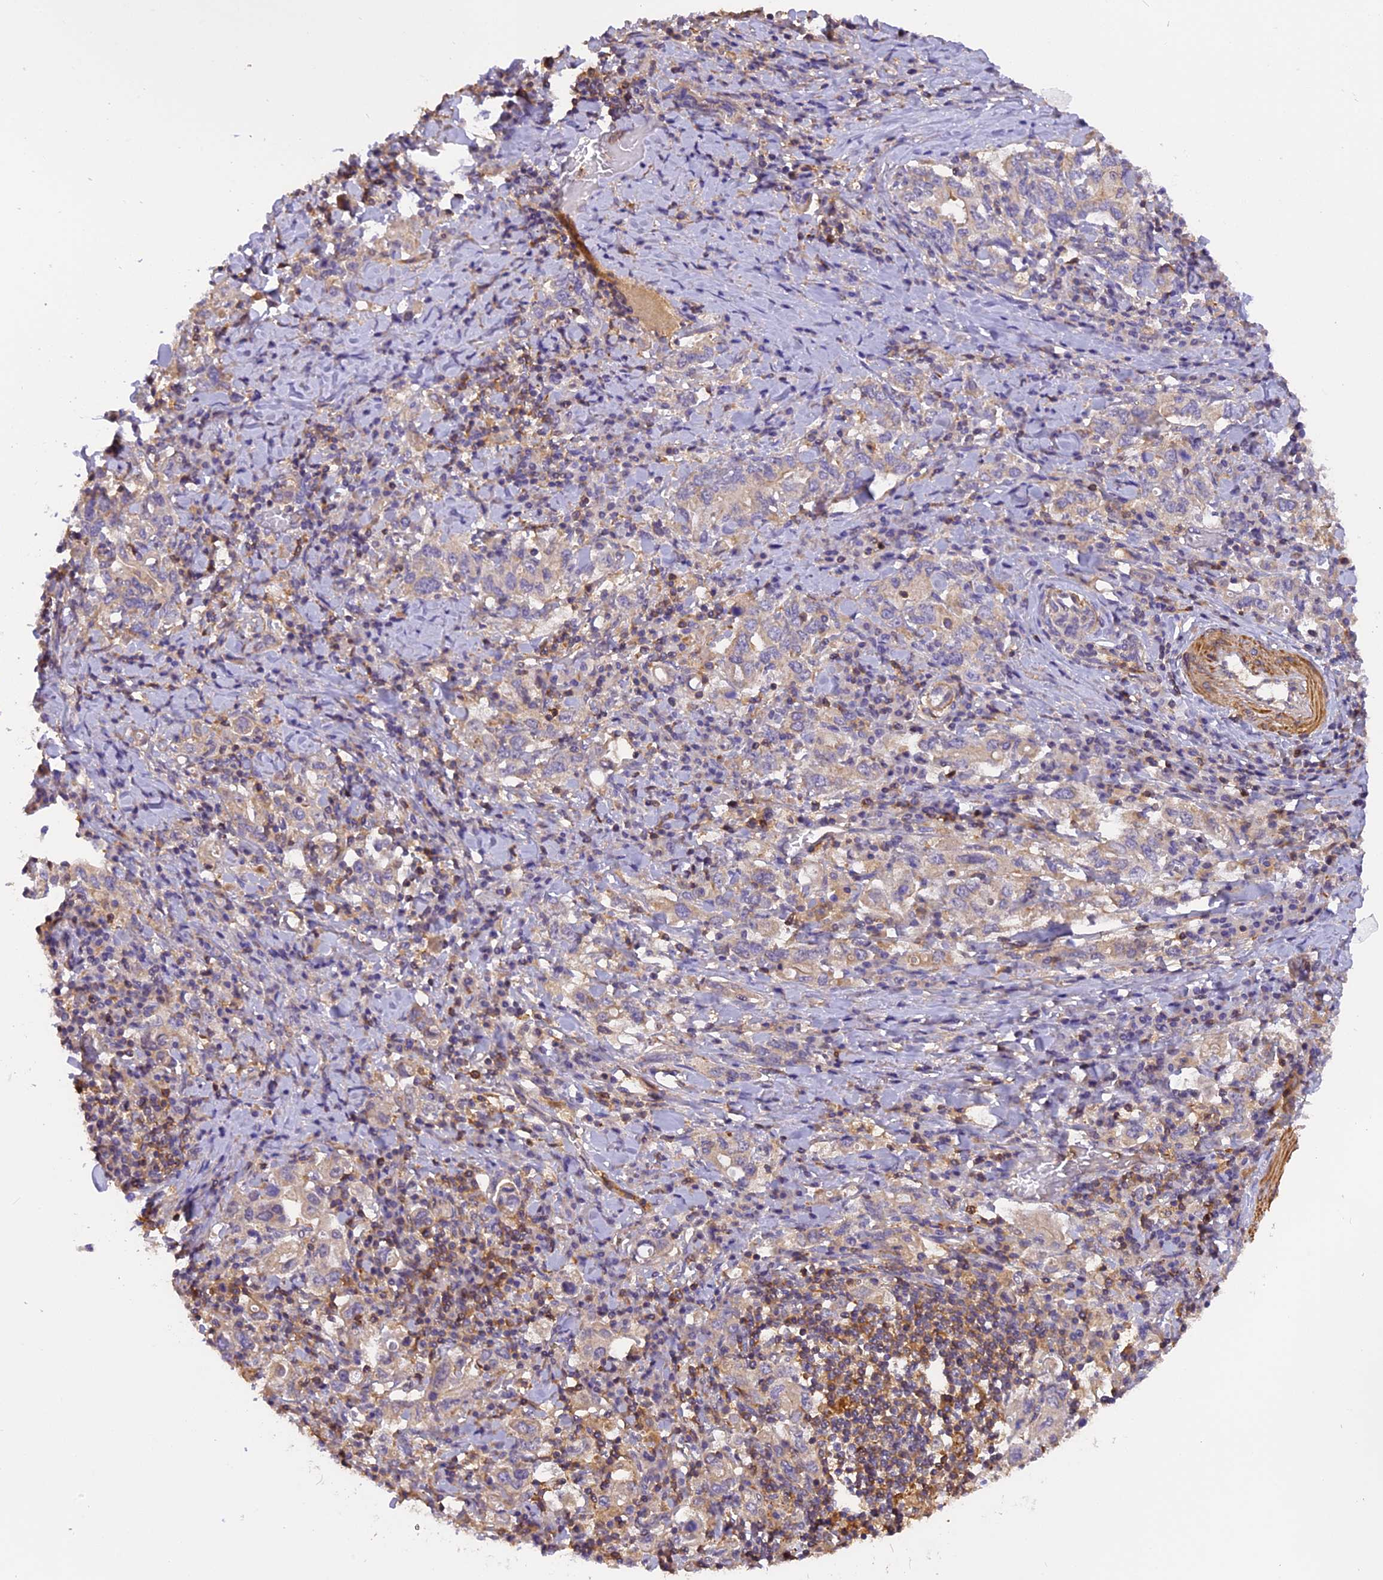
{"staining": {"intensity": "weak", "quantity": "<25%", "location": "cytoplasmic/membranous"}, "tissue": "stomach cancer", "cell_type": "Tumor cells", "image_type": "cancer", "snomed": [{"axis": "morphology", "description": "Adenocarcinoma, NOS"}, {"axis": "topography", "description": "Stomach, upper"}, {"axis": "topography", "description": "Stomach"}], "caption": "Tumor cells show no significant positivity in stomach cancer.", "gene": "STOML1", "patient": {"sex": "male", "age": 62}}